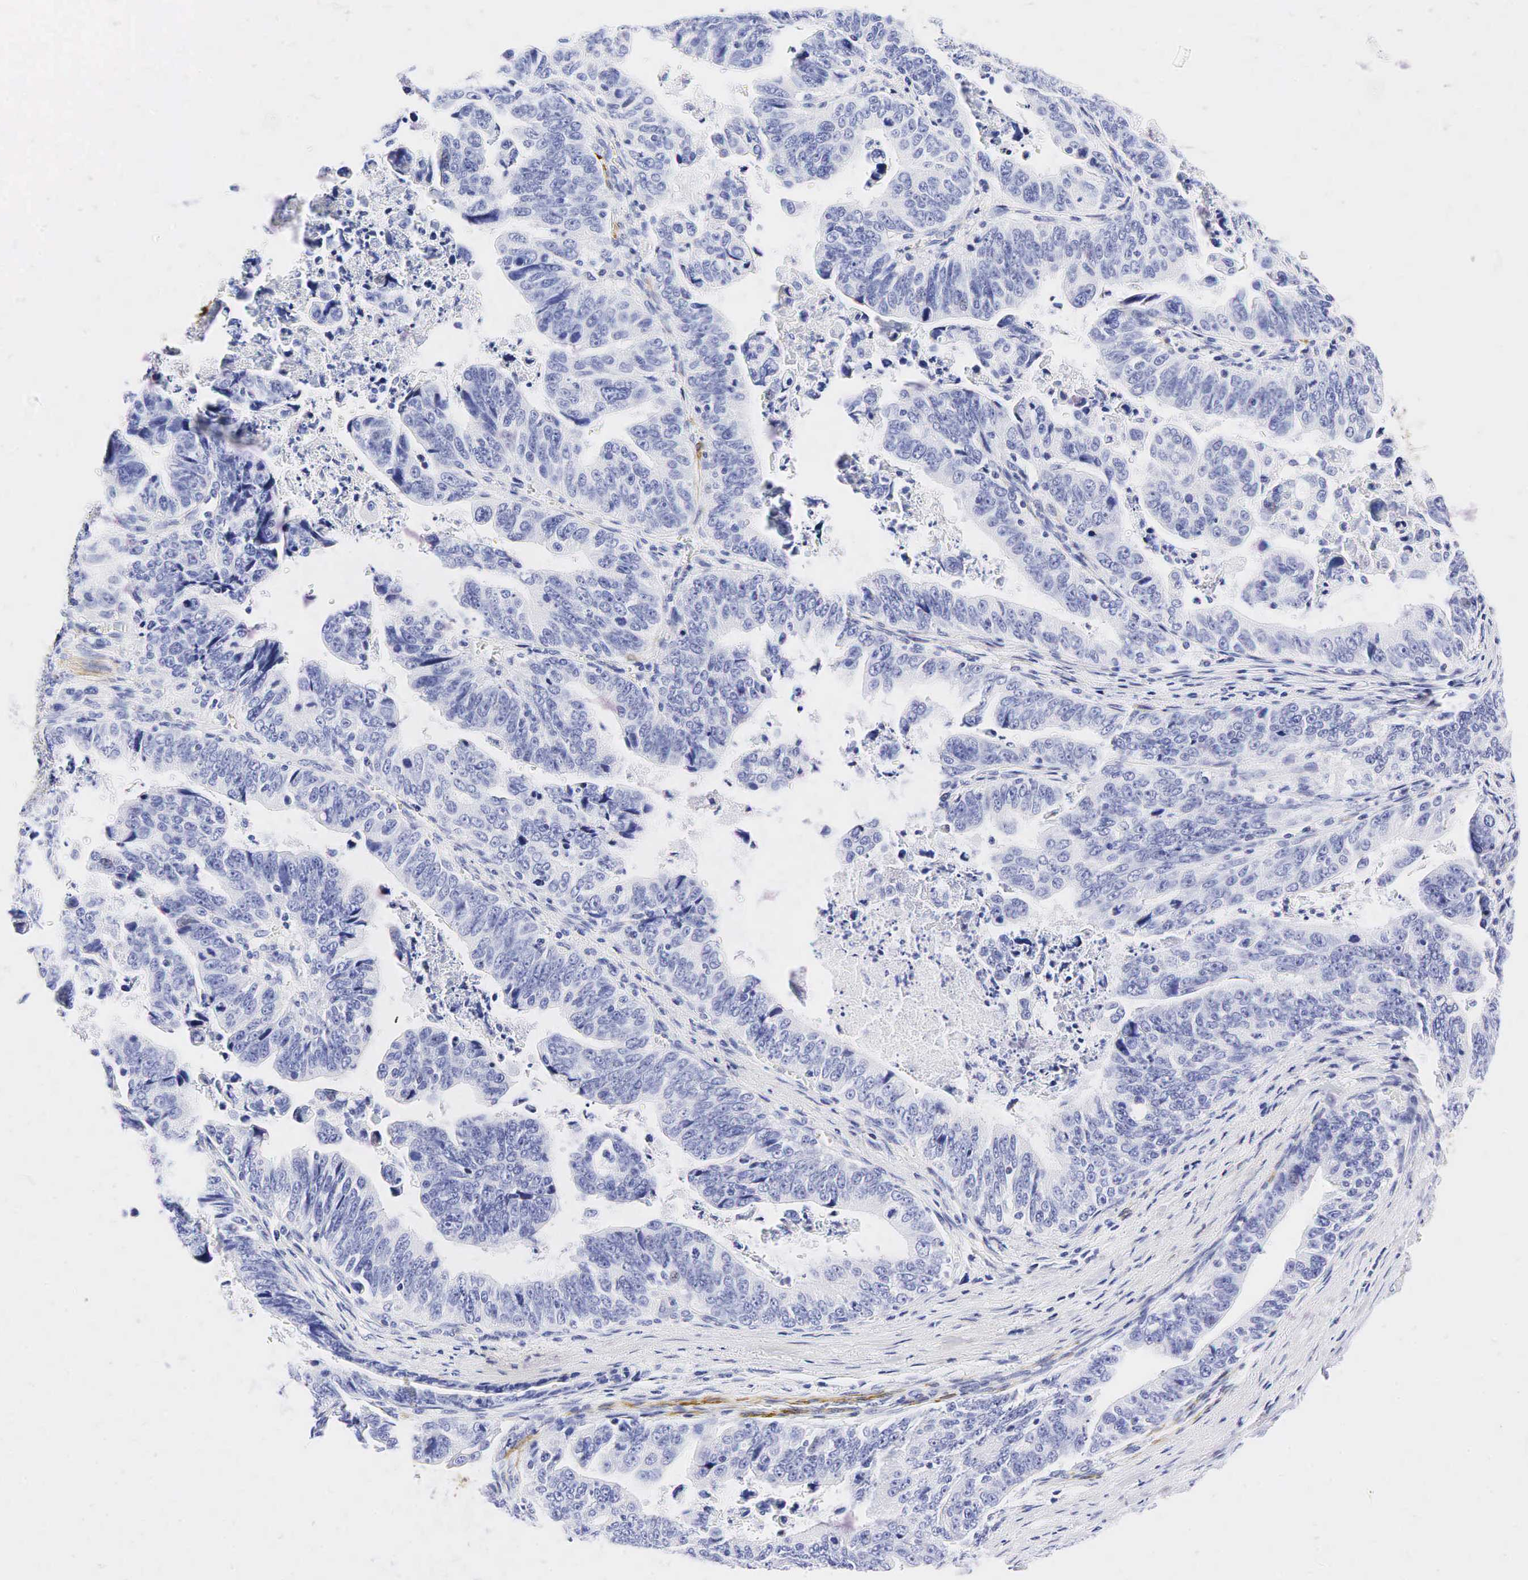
{"staining": {"intensity": "negative", "quantity": "none", "location": "none"}, "tissue": "stomach cancer", "cell_type": "Tumor cells", "image_type": "cancer", "snomed": [{"axis": "morphology", "description": "Adenocarcinoma, NOS"}, {"axis": "topography", "description": "Stomach, upper"}], "caption": "DAB immunohistochemical staining of adenocarcinoma (stomach) exhibits no significant staining in tumor cells.", "gene": "CALD1", "patient": {"sex": "female", "age": 50}}